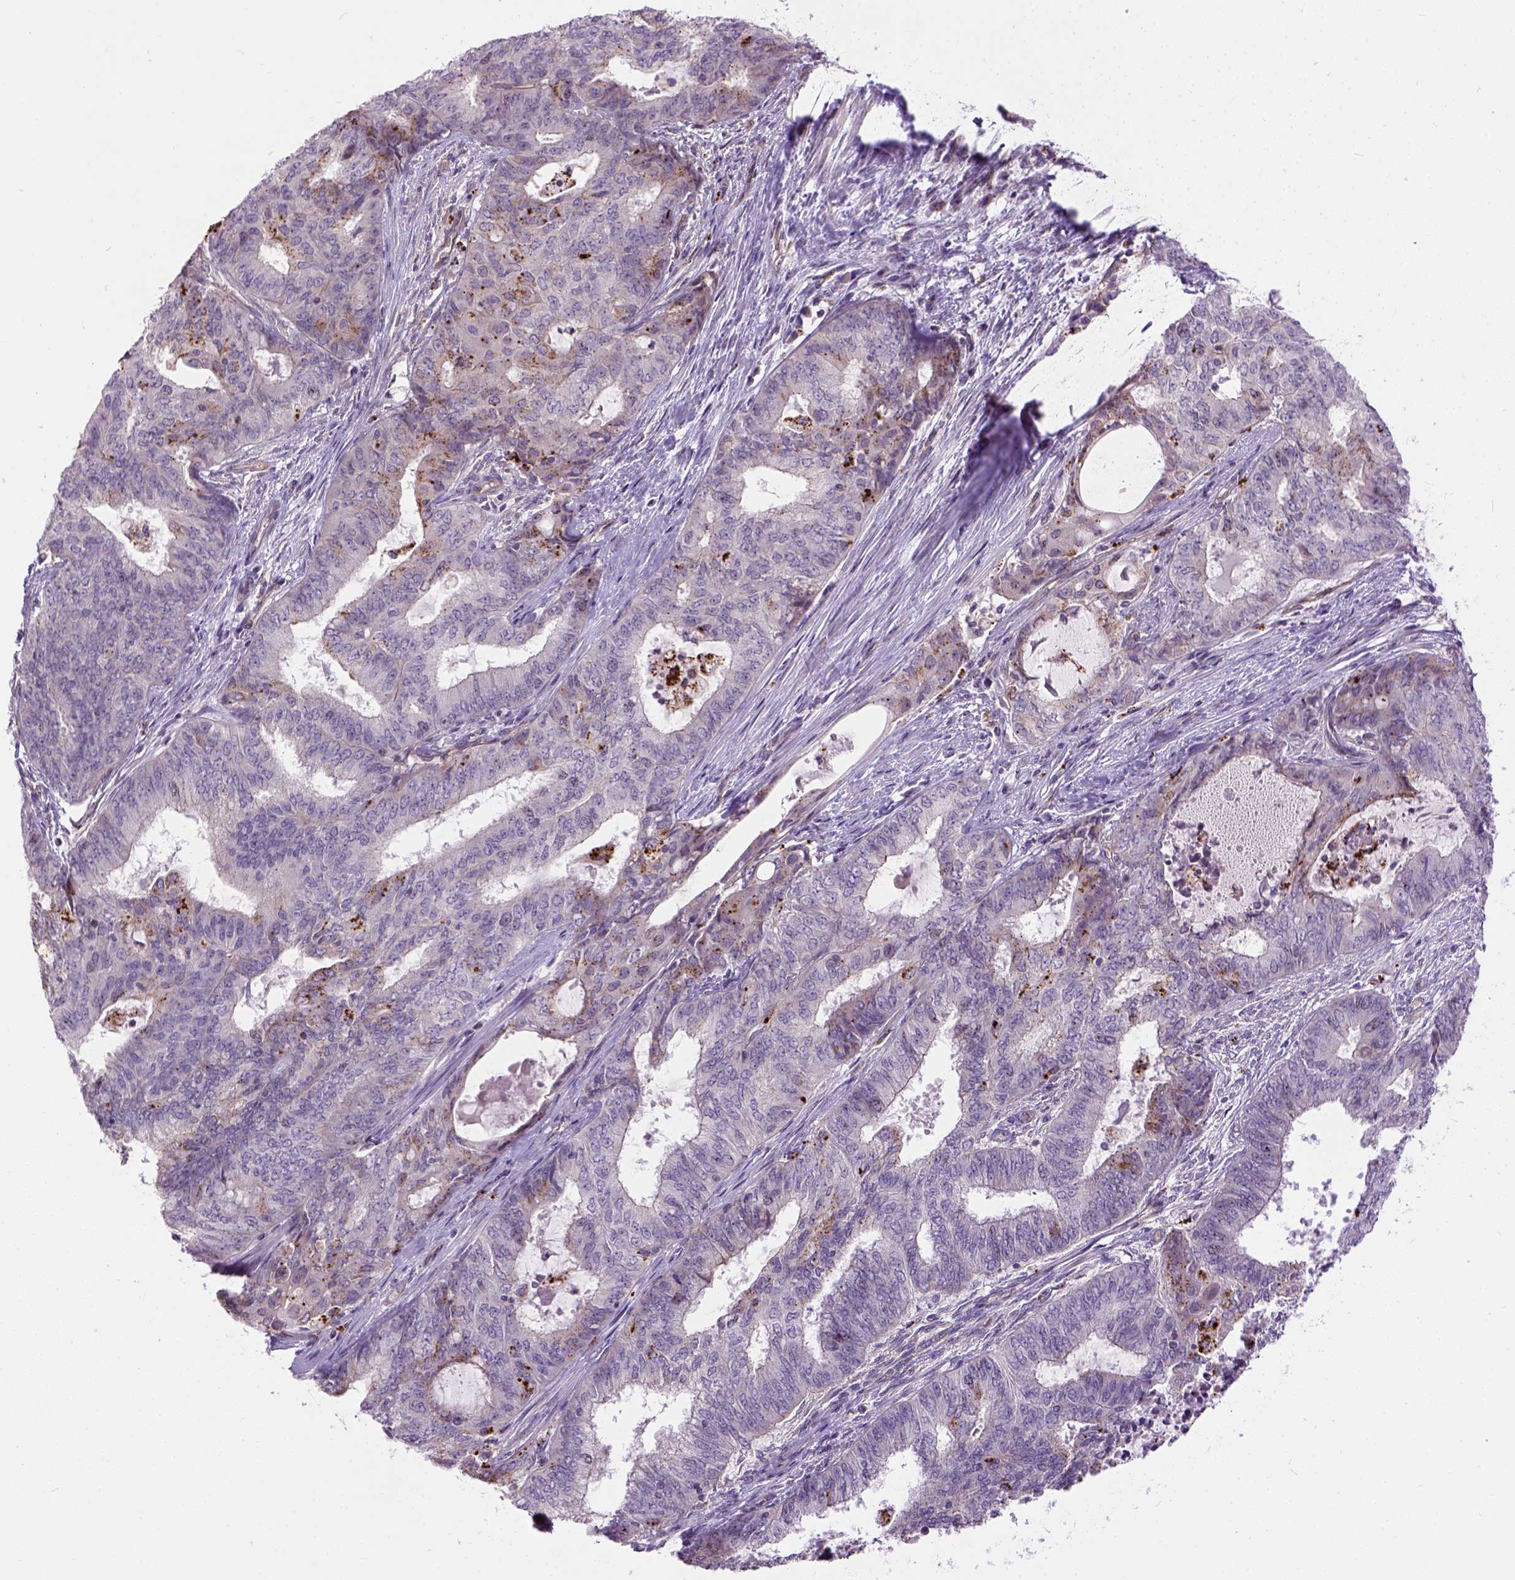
{"staining": {"intensity": "negative", "quantity": "none", "location": "none"}, "tissue": "endometrial cancer", "cell_type": "Tumor cells", "image_type": "cancer", "snomed": [{"axis": "morphology", "description": "Adenocarcinoma, NOS"}, {"axis": "topography", "description": "Endometrium"}], "caption": "The micrograph displays no significant expression in tumor cells of endometrial adenocarcinoma. (DAB (3,3'-diaminobenzidine) IHC with hematoxylin counter stain).", "gene": "KAZN", "patient": {"sex": "female", "age": 62}}